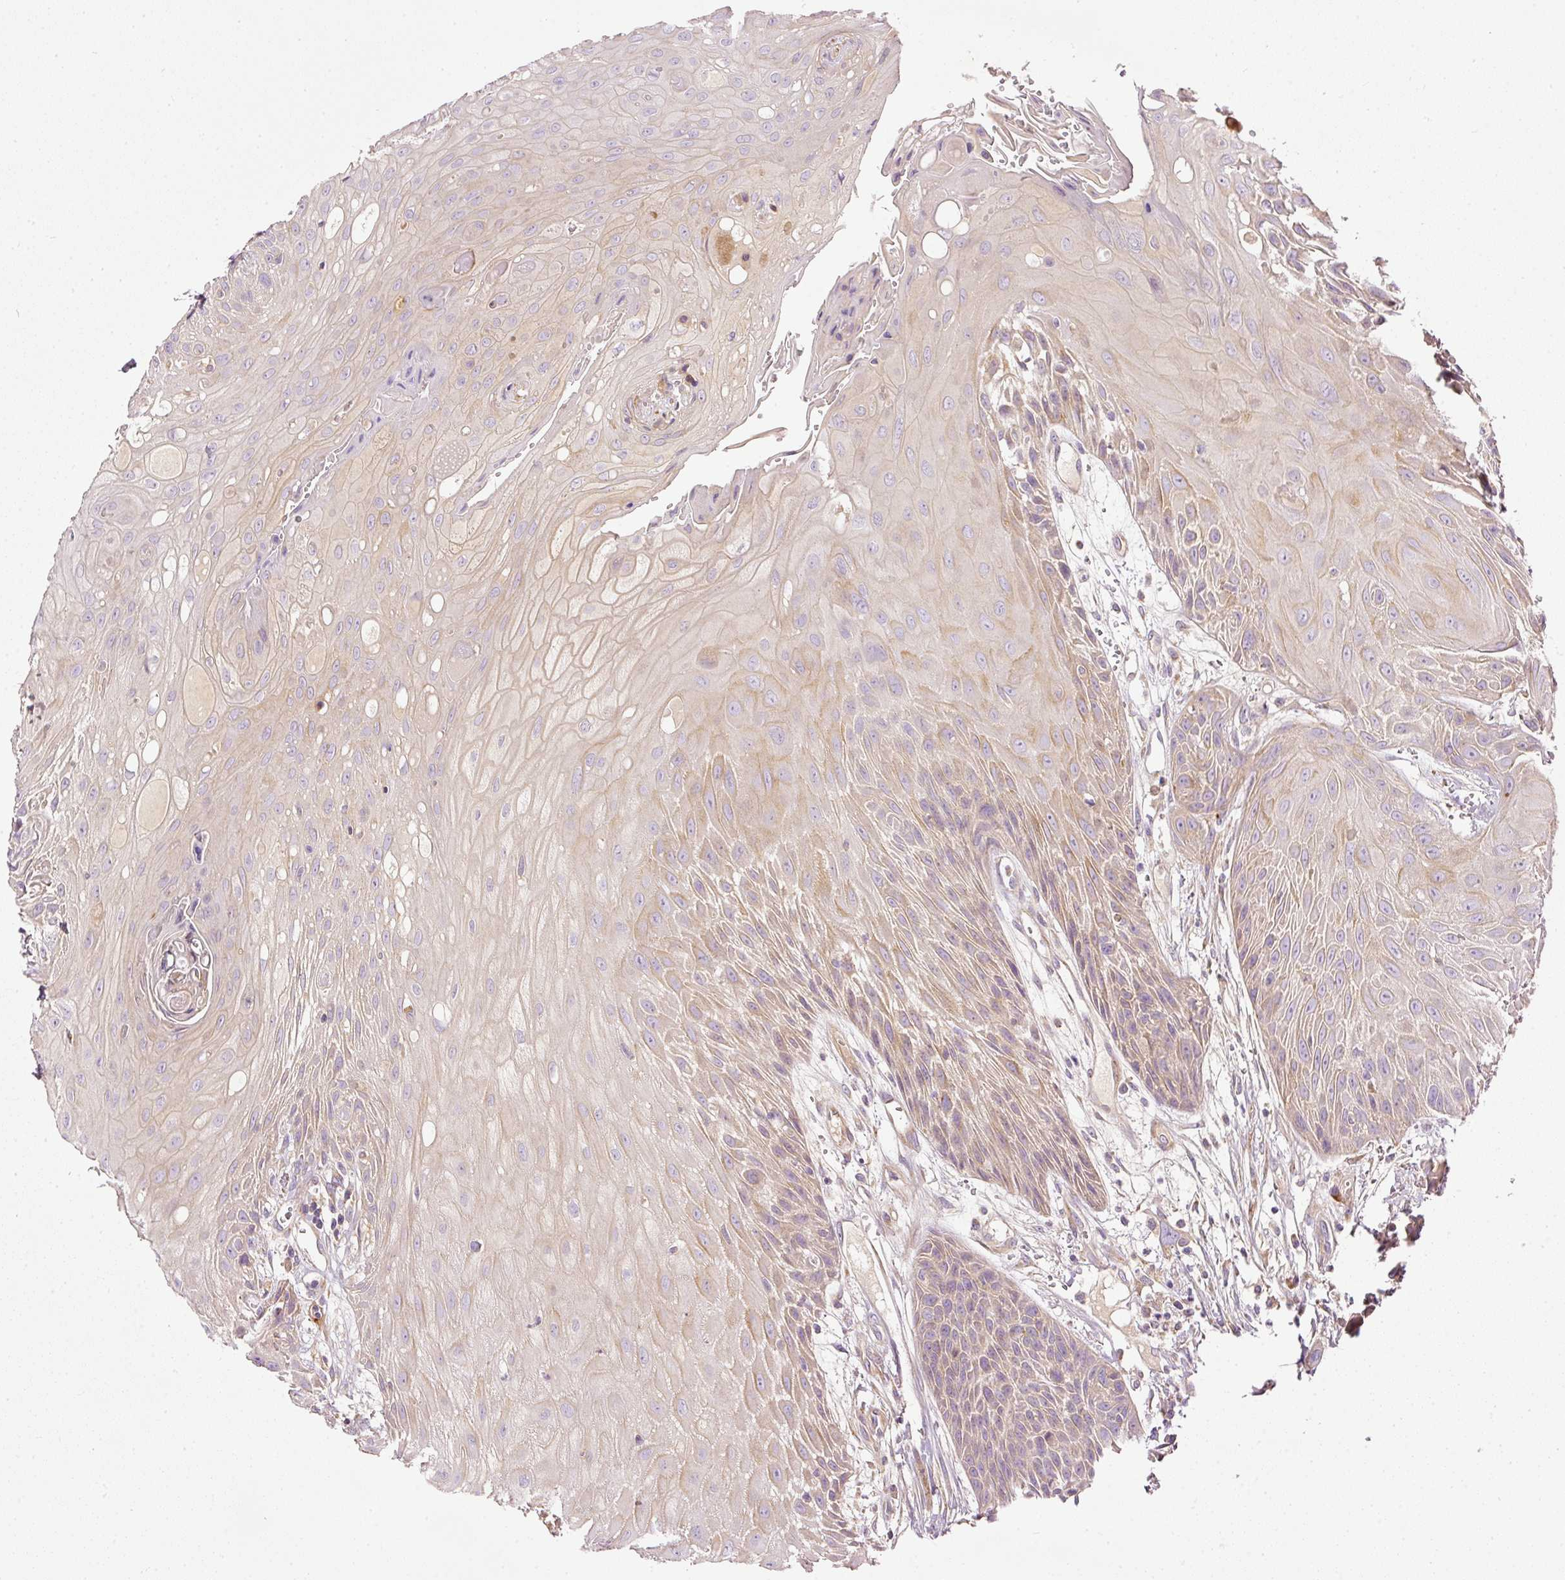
{"staining": {"intensity": "weak", "quantity": "<25%", "location": "cytoplasmic/membranous"}, "tissue": "head and neck cancer", "cell_type": "Tumor cells", "image_type": "cancer", "snomed": [{"axis": "morphology", "description": "Squamous cell carcinoma, NOS"}, {"axis": "topography", "description": "Head-Neck"}], "caption": "An immunohistochemistry histopathology image of head and neck cancer is shown. There is no staining in tumor cells of head and neck cancer. The staining was performed using DAB (3,3'-diaminobenzidine) to visualize the protein expression in brown, while the nuclei were stained in blue with hematoxylin (Magnification: 20x).", "gene": "PAQR9", "patient": {"sex": "female", "age": 73}}